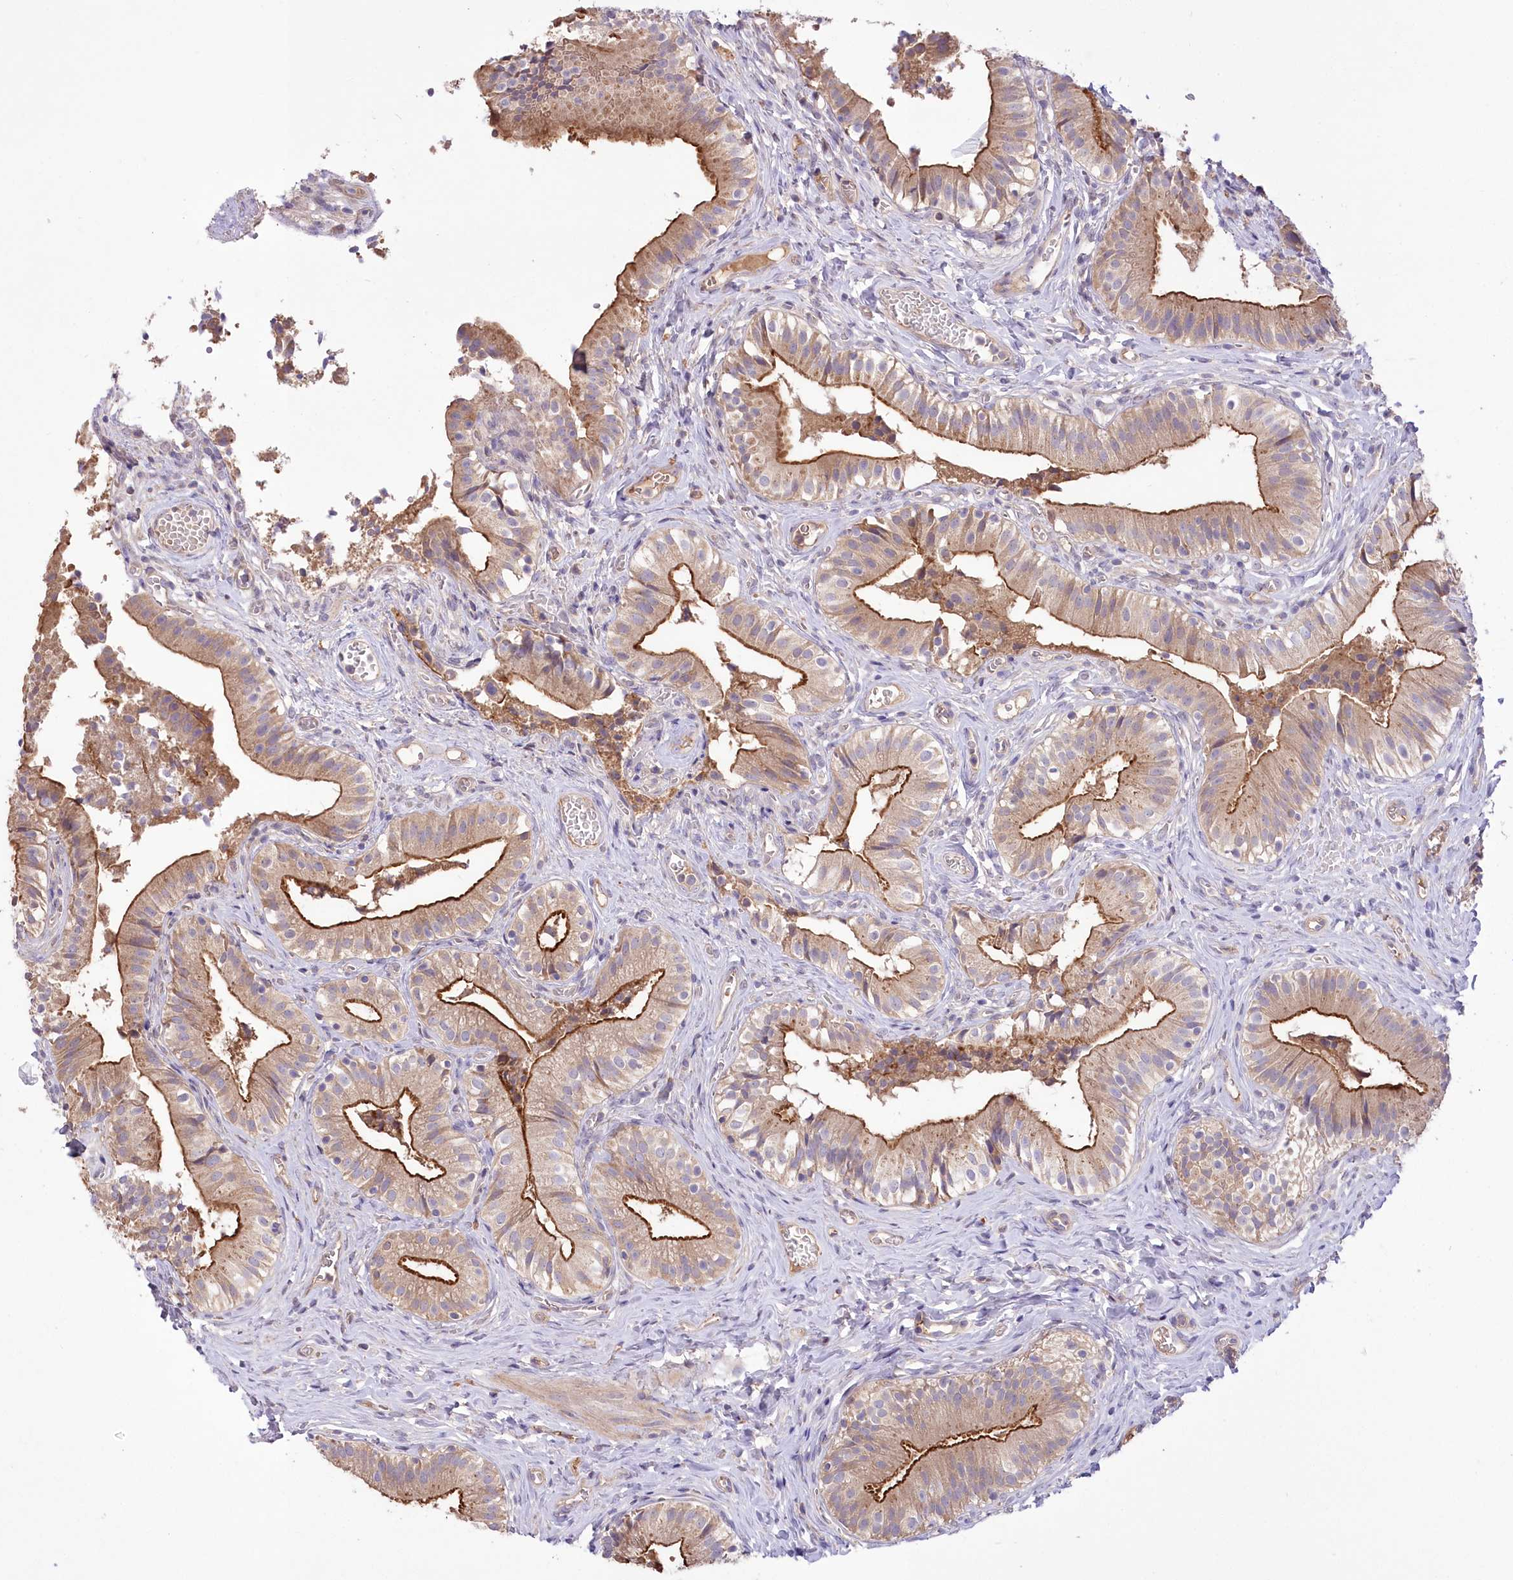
{"staining": {"intensity": "strong", "quantity": ">75%", "location": "cytoplasmic/membranous"}, "tissue": "gallbladder", "cell_type": "Glandular cells", "image_type": "normal", "snomed": [{"axis": "morphology", "description": "Normal tissue, NOS"}, {"axis": "topography", "description": "Gallbladder"}], "caption": "Glandular cells reveal high levels of strong cytoplasmic/membranous positivity in about >75% of cells in benign gallbladder. Using DAB (brown) and hematoxylin (blue) stains, captured at high magnification using brightfield microscopy.", "gene": "PBLD", "patient": {"sex": "female", "age": 47}}